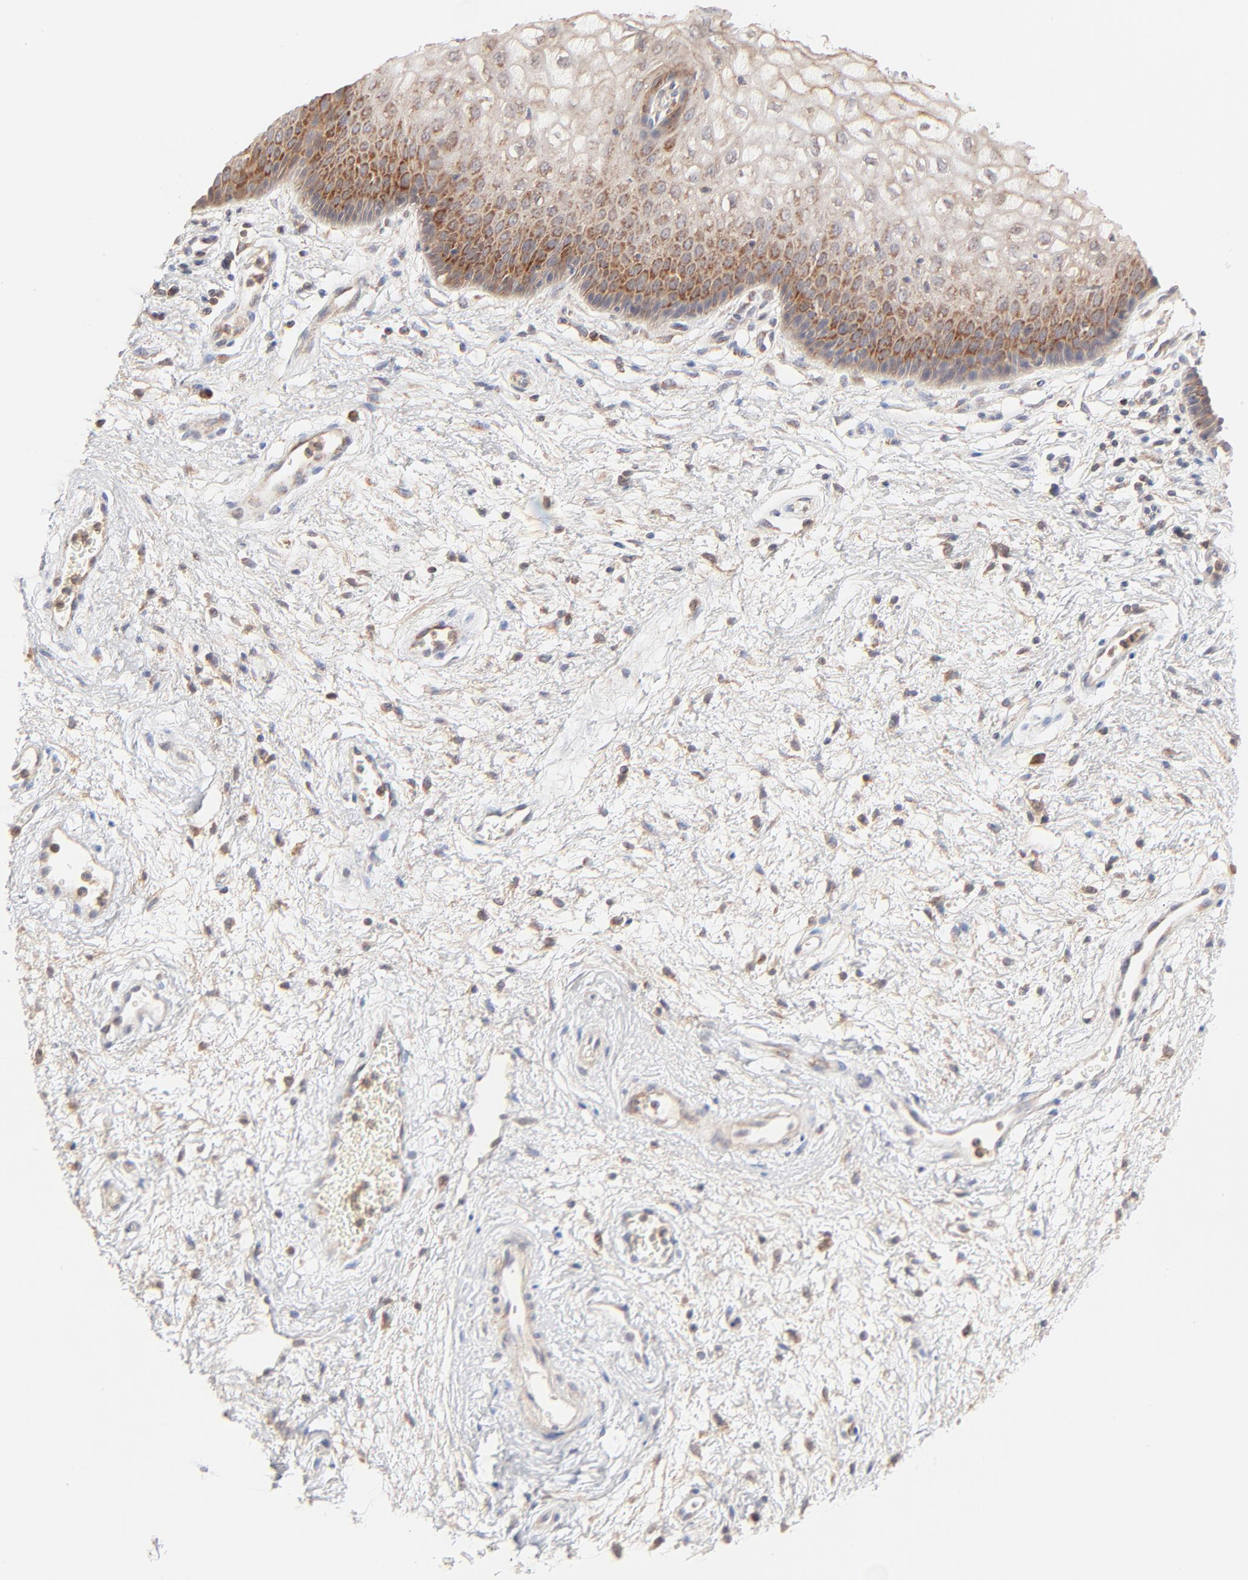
{"staining": {"intensity": "moderate", "quantity": "25%-75%", "location": "cytoplasmic/membranous"}, "tissue": "vagina", "cell_type": "Squamous epithelial cells", "image_type": "normal", "snomed": [{"axis": "morphology", "description": "Normal tissue, NOS"}, {"axis": "topography", "description": "Vagina"}], "caption": "Approximately 25%-75% of squamous epithelial cells in benign human vagina display moderate cytoplasmic/membranous protein positivity as visualized by brown immunohistochemical staining.", "gene": "CSPG4", "patient": {"sex": "female", "age": 34}}